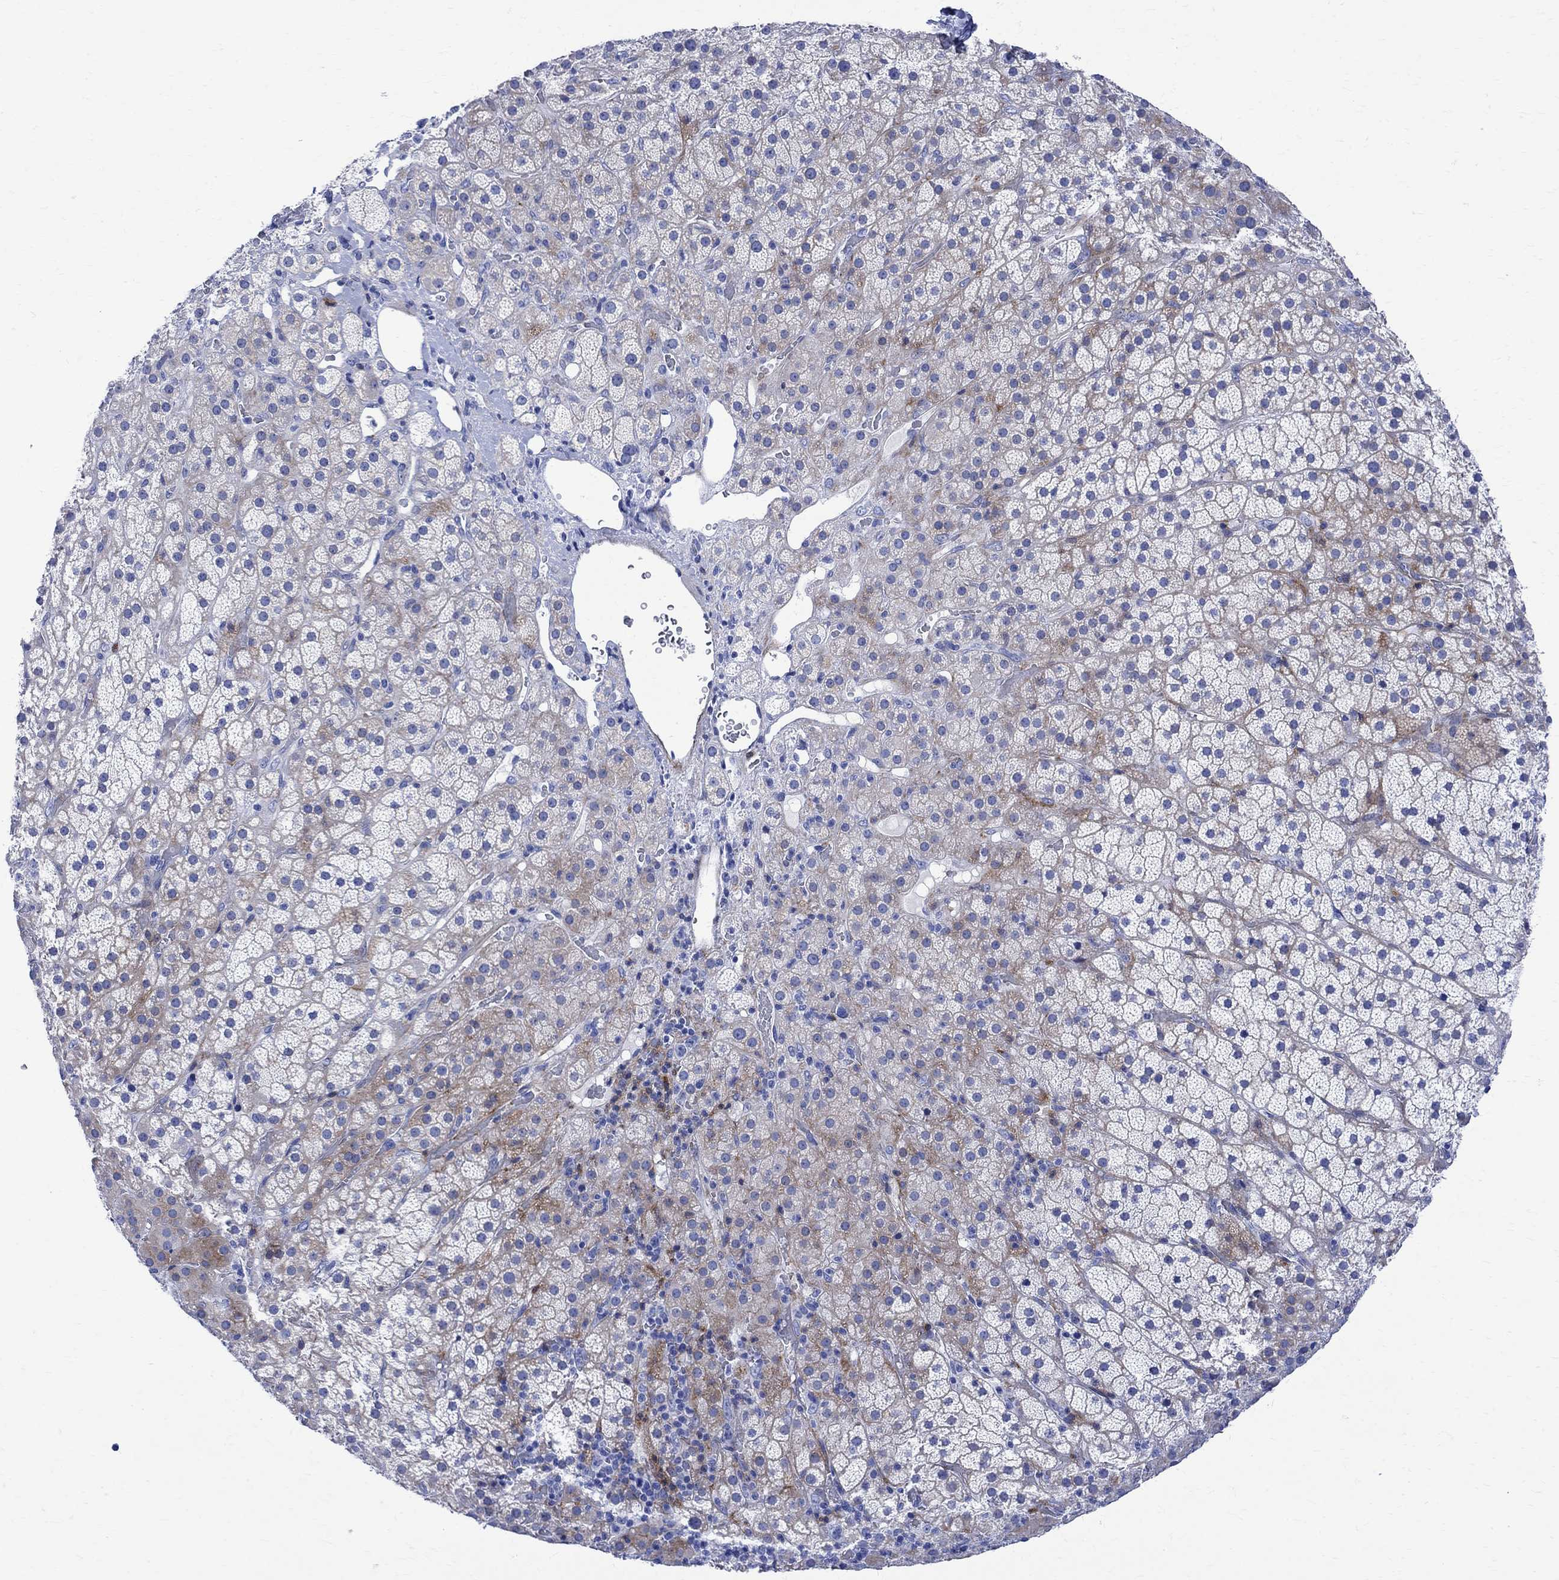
{"staining": {"intensity": "moderate", "quantity": "<25%", "location": "cytoplasmic/membranous"}, "tissue": "adrenal gland", "cell_type": "Glandular cells", "image_type": "normal", "snomed": [{"axis": "morphology", "description": "Normal tissue, NOS"}, {"axis": "topography", "description": "Adrenal gland"}], "caption": "A low amount of moderate cytoplasmic/membranous positivity is present in about <25% of glandular cells in benign adrenal gland.", "gene": "PARVB", "patient": {"sex": "male", "age": 57}}